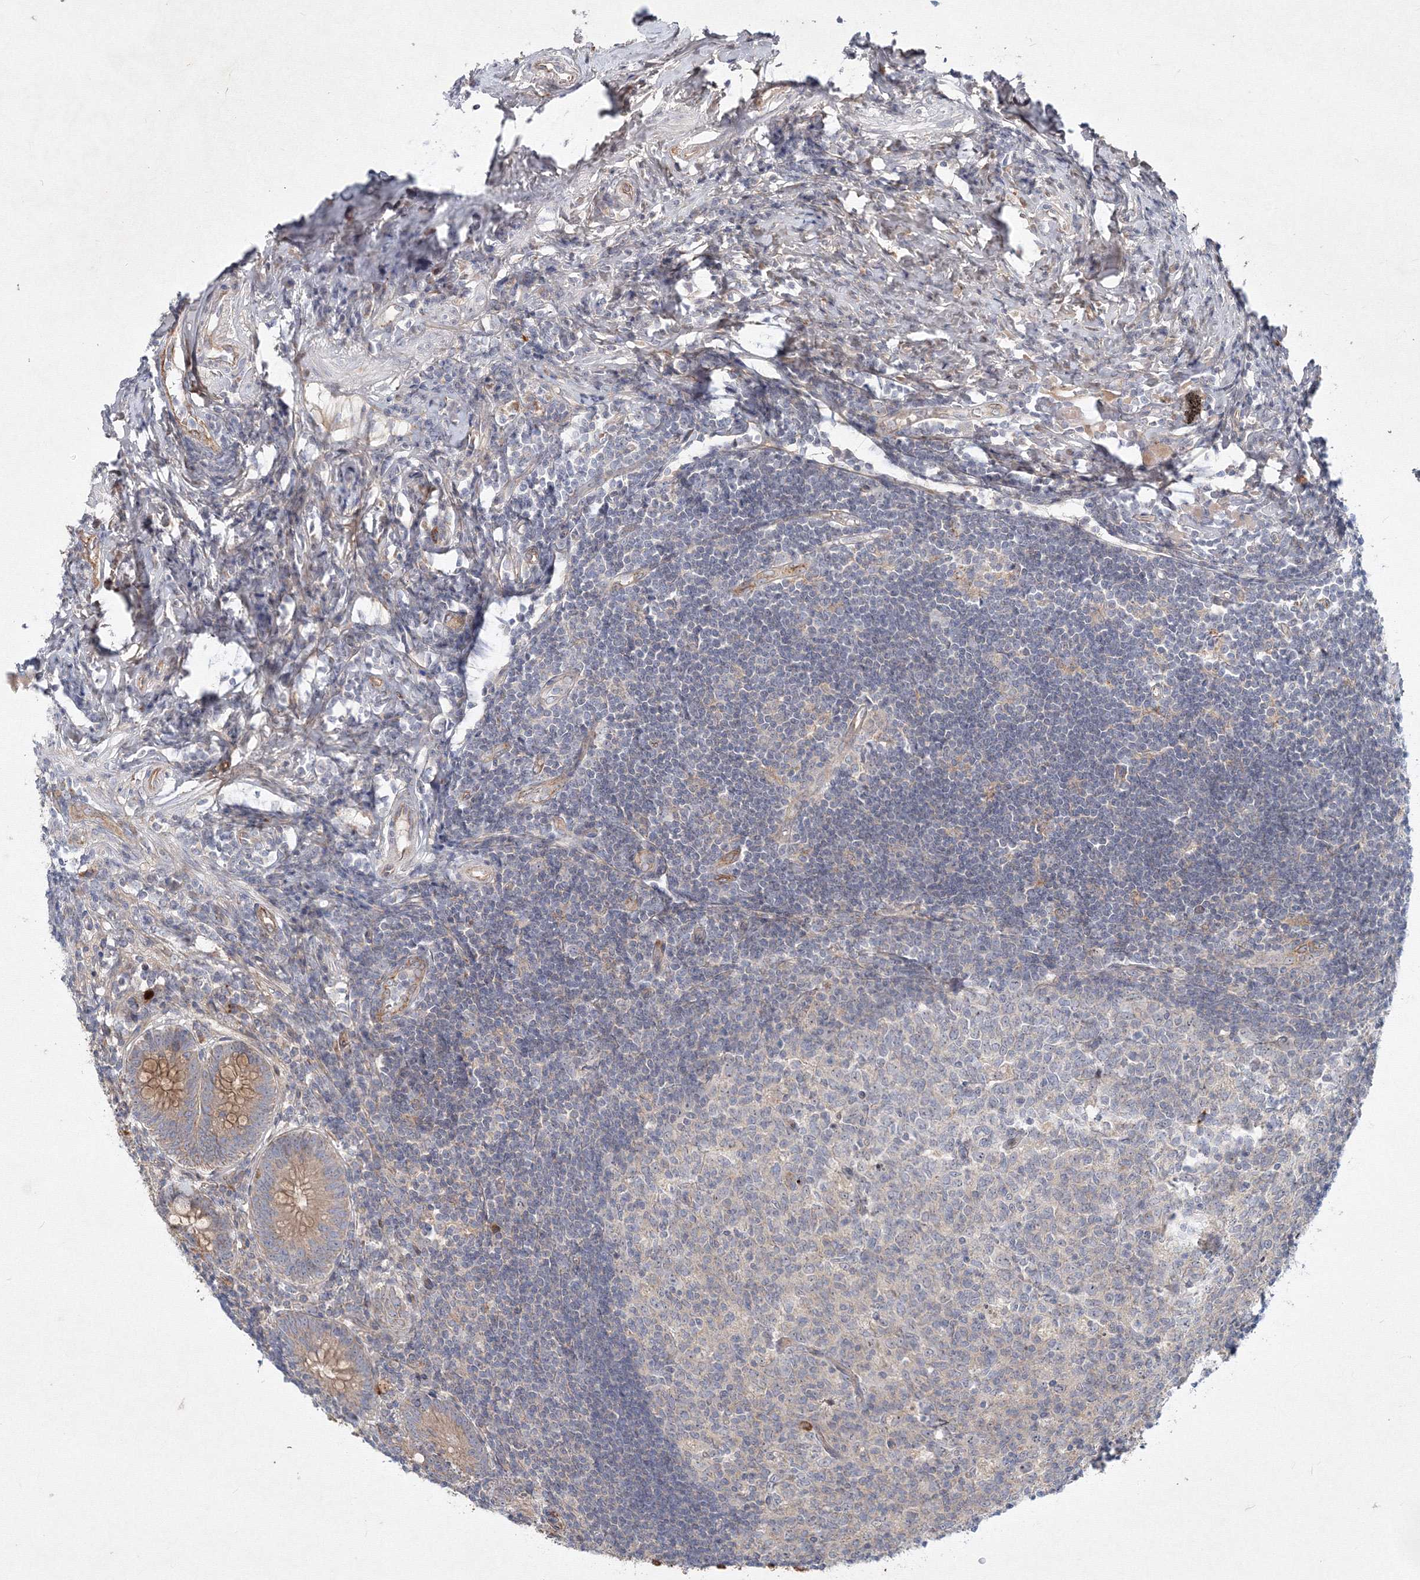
{"staining": {"intensity": "moderate", "quantity": "25%-75%", "location": "cytoplasmic/membranous"}, "tissue": "appendix", "cell_type": "Glandular cells", "image_type": "normal", "snomed": [{"axis": "morphology", "description": "Normal tissue, NOS"}, {"axis": "topography", "description": "Appendix"}], "caption": "Immunohistochemical staining of unremarkable appendix reveals moderate cytoplasmic/membranous protein positivity in about 25%-75% of glandular cells.", "gene": "WDR49", "patient": {"sex": "female", "age": 54}}